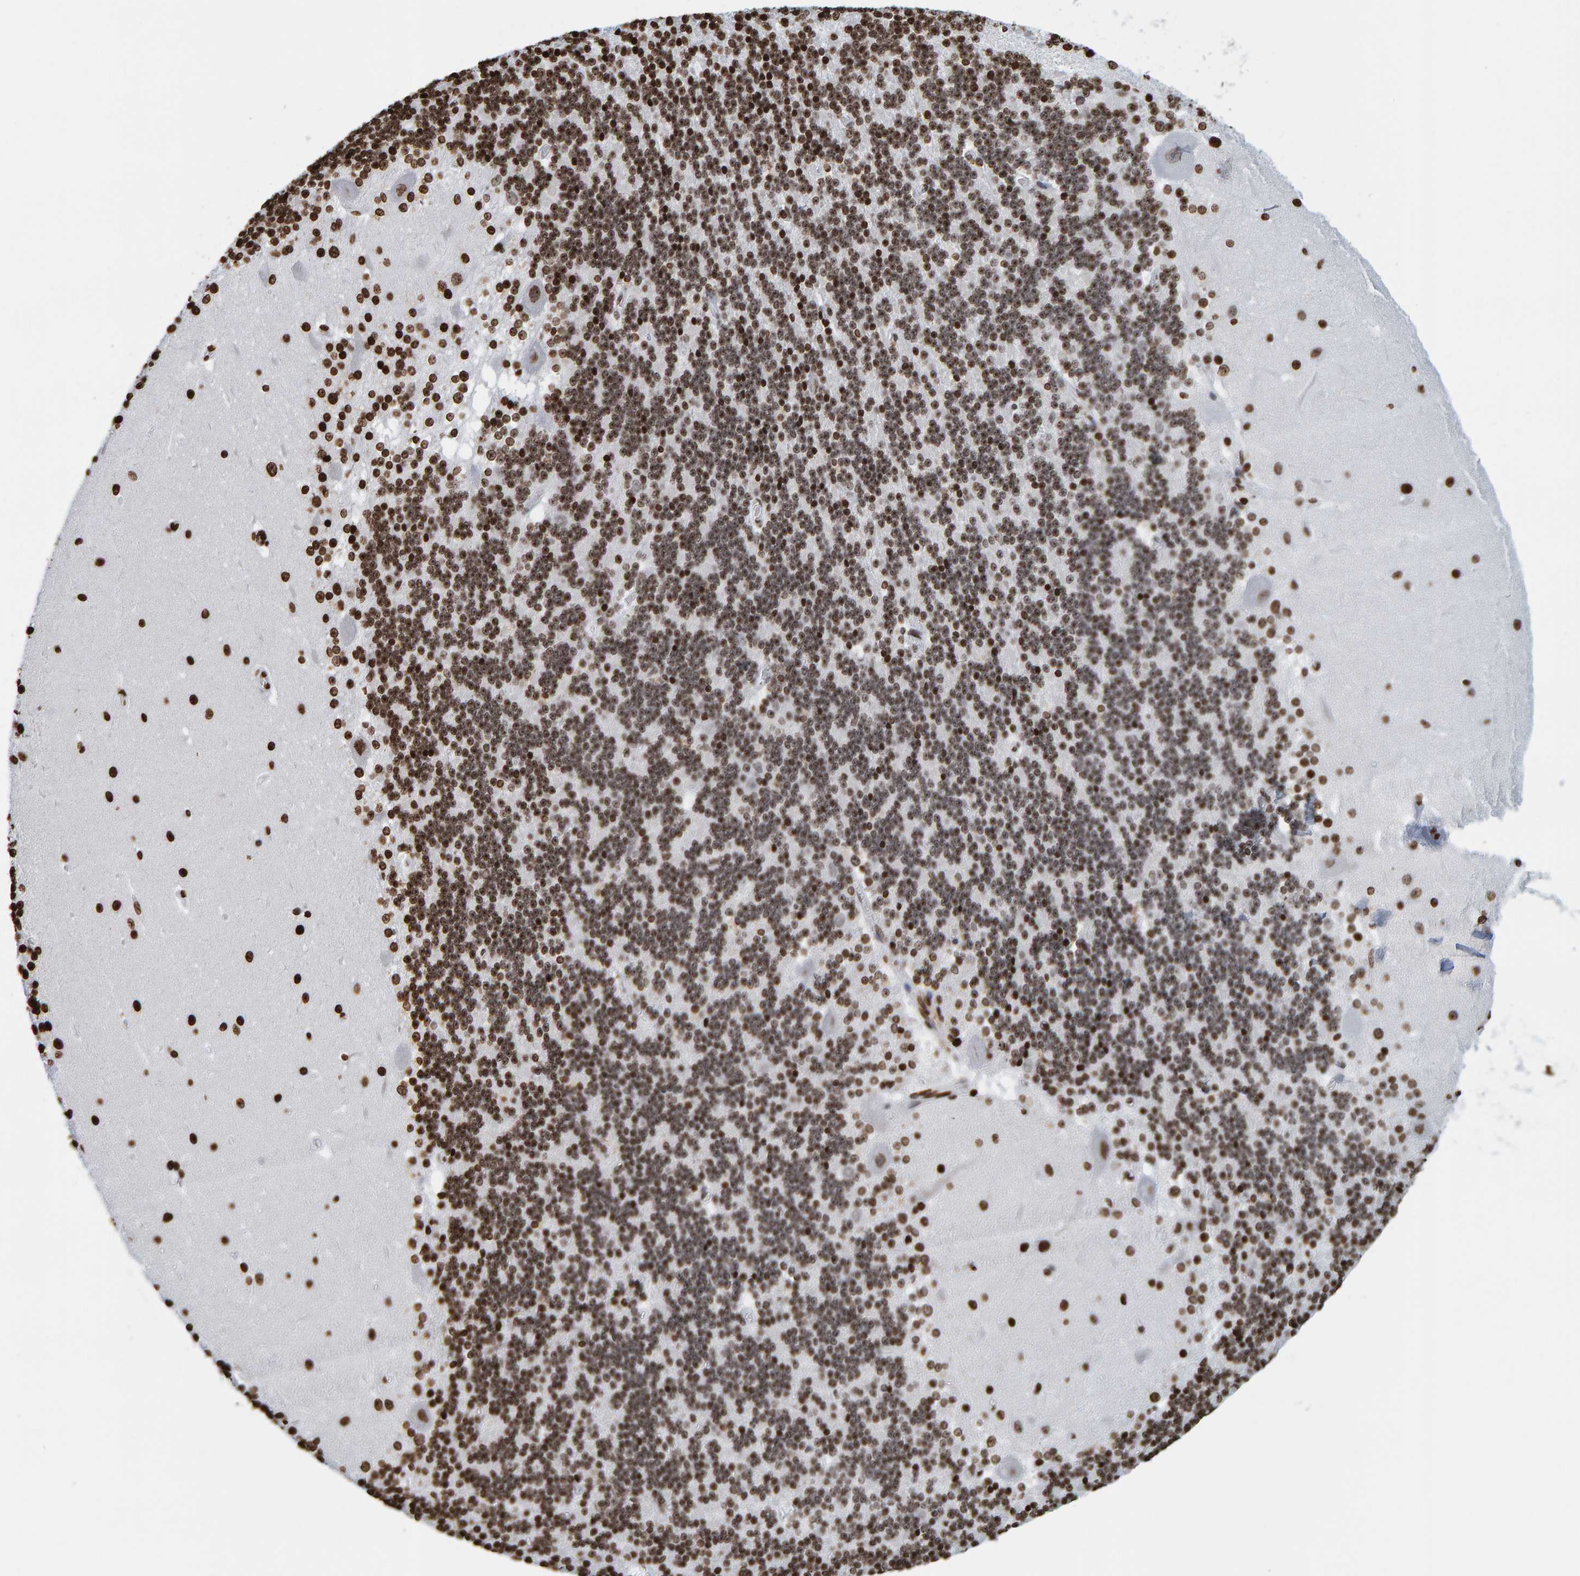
{"staining": {"intensity": "strong", "quantity": ">75%", "location": "nuclear"}, "tissue": "cerebellum", "cell_type": "Cells in granular layer", "image_type": "normal", "snomed": [{"axis": "morphology", "description": "Normal tissue, NOS"}, {"axis": "topography", "description": "Cerebellum"}], "caption": "Brown immunohistochemical staining in benign human cerebellum shows strong nuclear positivity in about >75% of cells in granular layer. Using DAB (brown) and hematoxylin (blue) stains, captured at high magnification using brightfield microscopy.", "gene": "BRF2", "patient": {"sex": "female", "age": 19}}